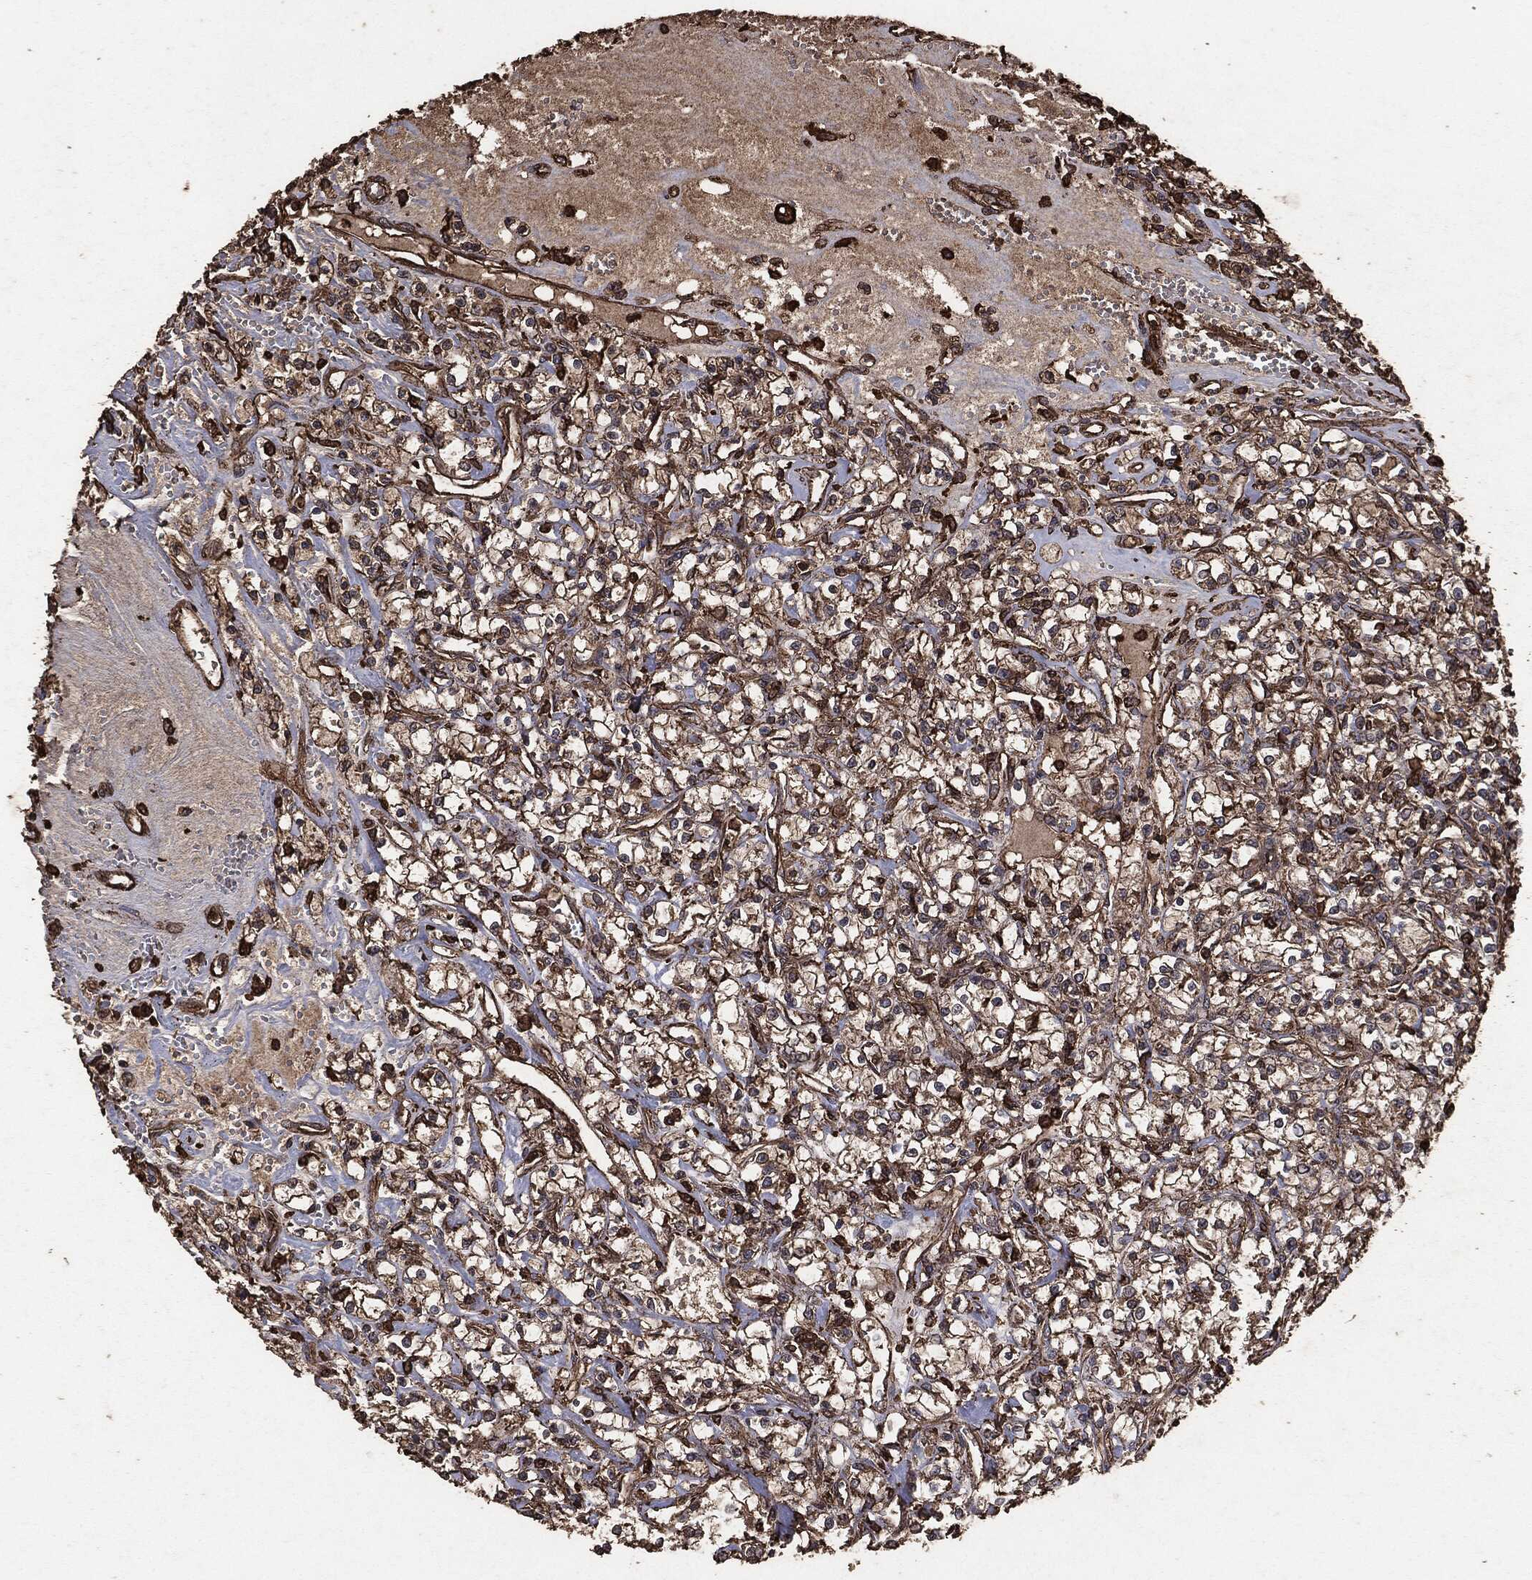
{"staining": {"intensity": "strong", "quantity": ">75%", "location": "cytoplasmic/membranous"}, "tissue": "renal cancer", "cell_type": "Tumor cells", "image_type": "cancer", "snomed": [{"axis": "morphology", "description": "Adenocarcinoma, NOS"}, {"axis": "topography", "description": "Kidney"}], "caption": "Human renal cancer (adenocarcinoma) stained with a protein marker shows strong staining in tumor cells.", "gene": "MTOR", "patient": {"sex": "female", "age": 59}}